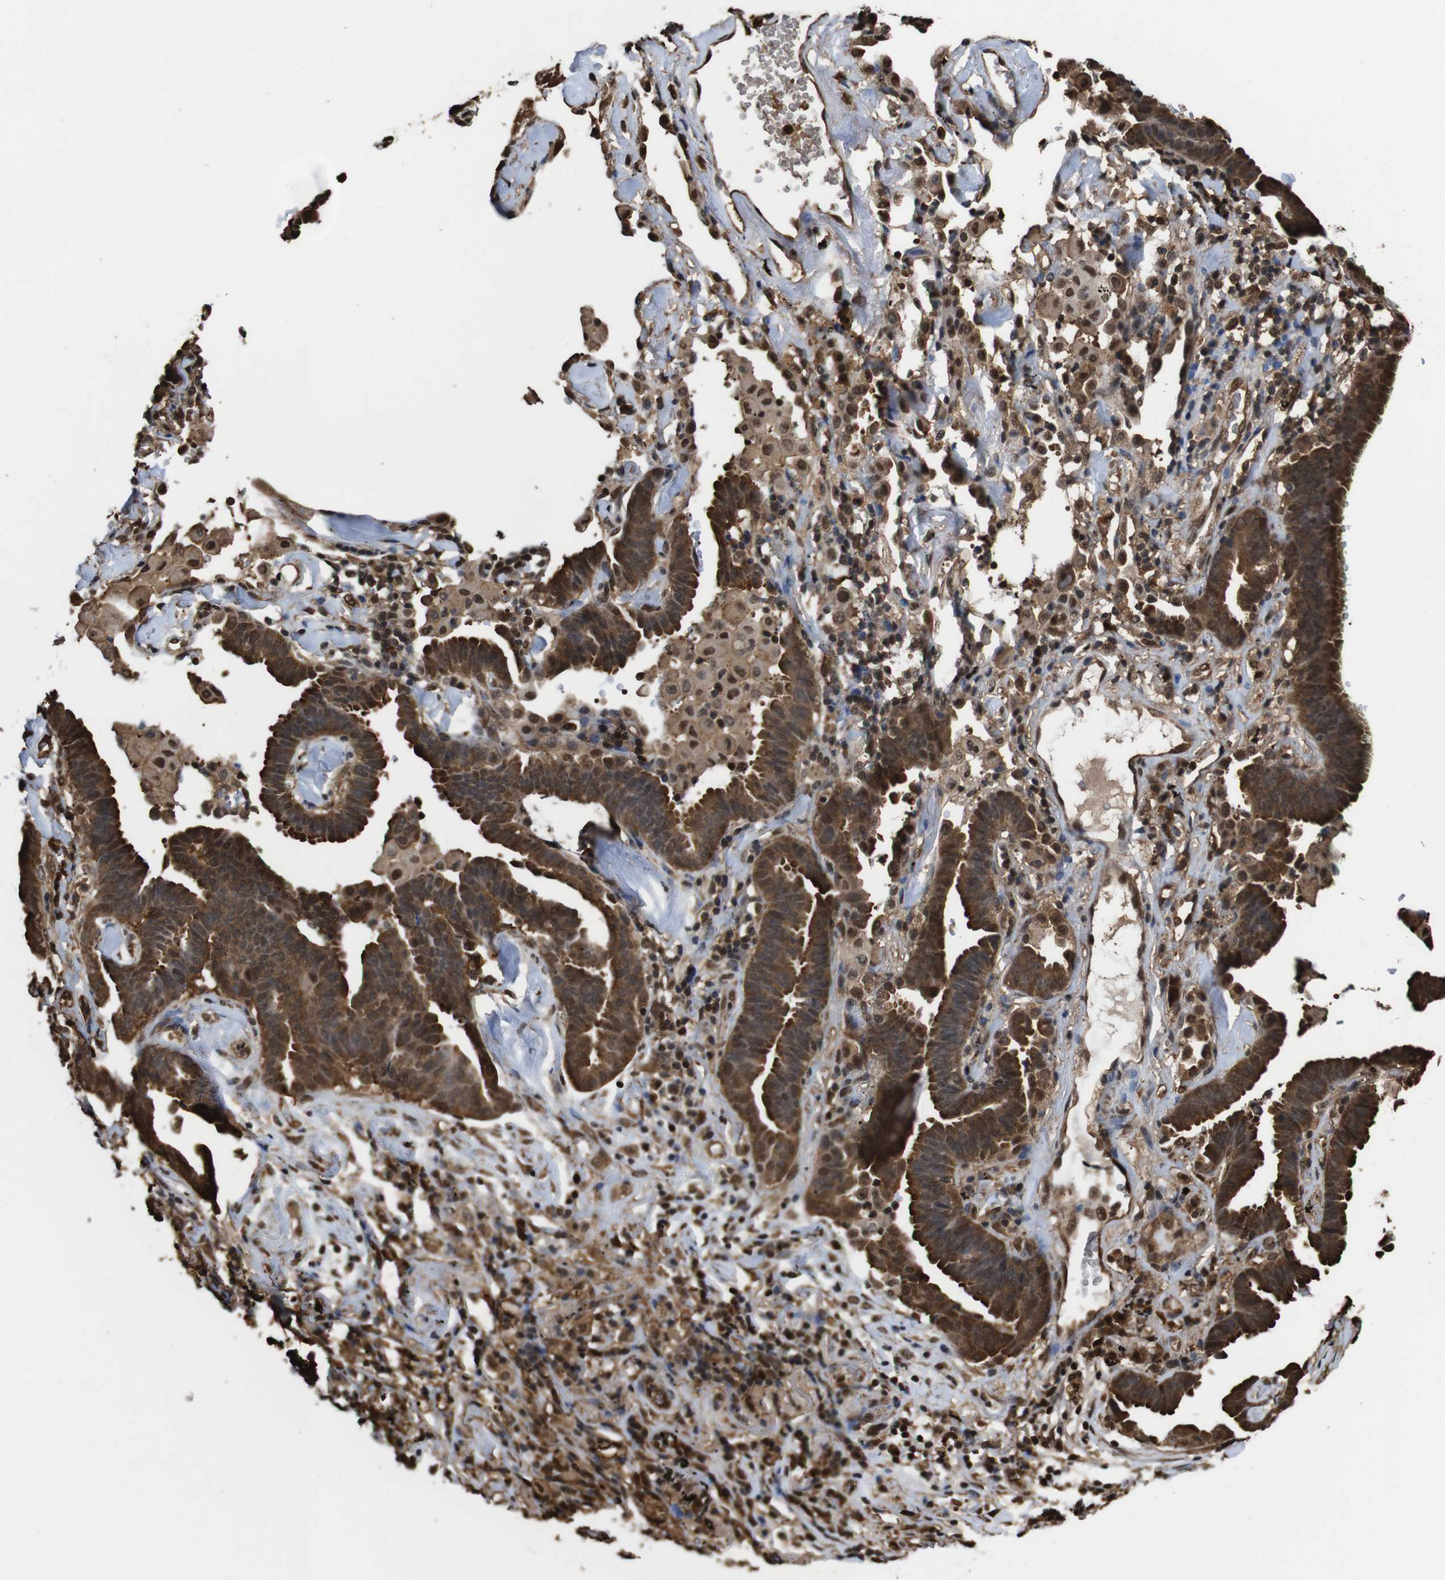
{"staining": {"intensity": "strong", "quantity": ">75%", "location": "cytoplasmic/membranous,nuclear"}, "tissue": "lung cancer", "cell_type": "Tumor cells", "image_type": "cancer", "snomed": [{"axis": "morphology", "description": "Adenocarcinoma, NOS"}, {"axis": "topography", "description": "Lung"}], "caption": "This is an image of IHC staining of lung adenocarcinoma, which shows strong expression in the cytoplasmic/membranous and nuclear of tumor cells.", "gene": "VCP", "patient": {"sex": "female", "age": 64}}